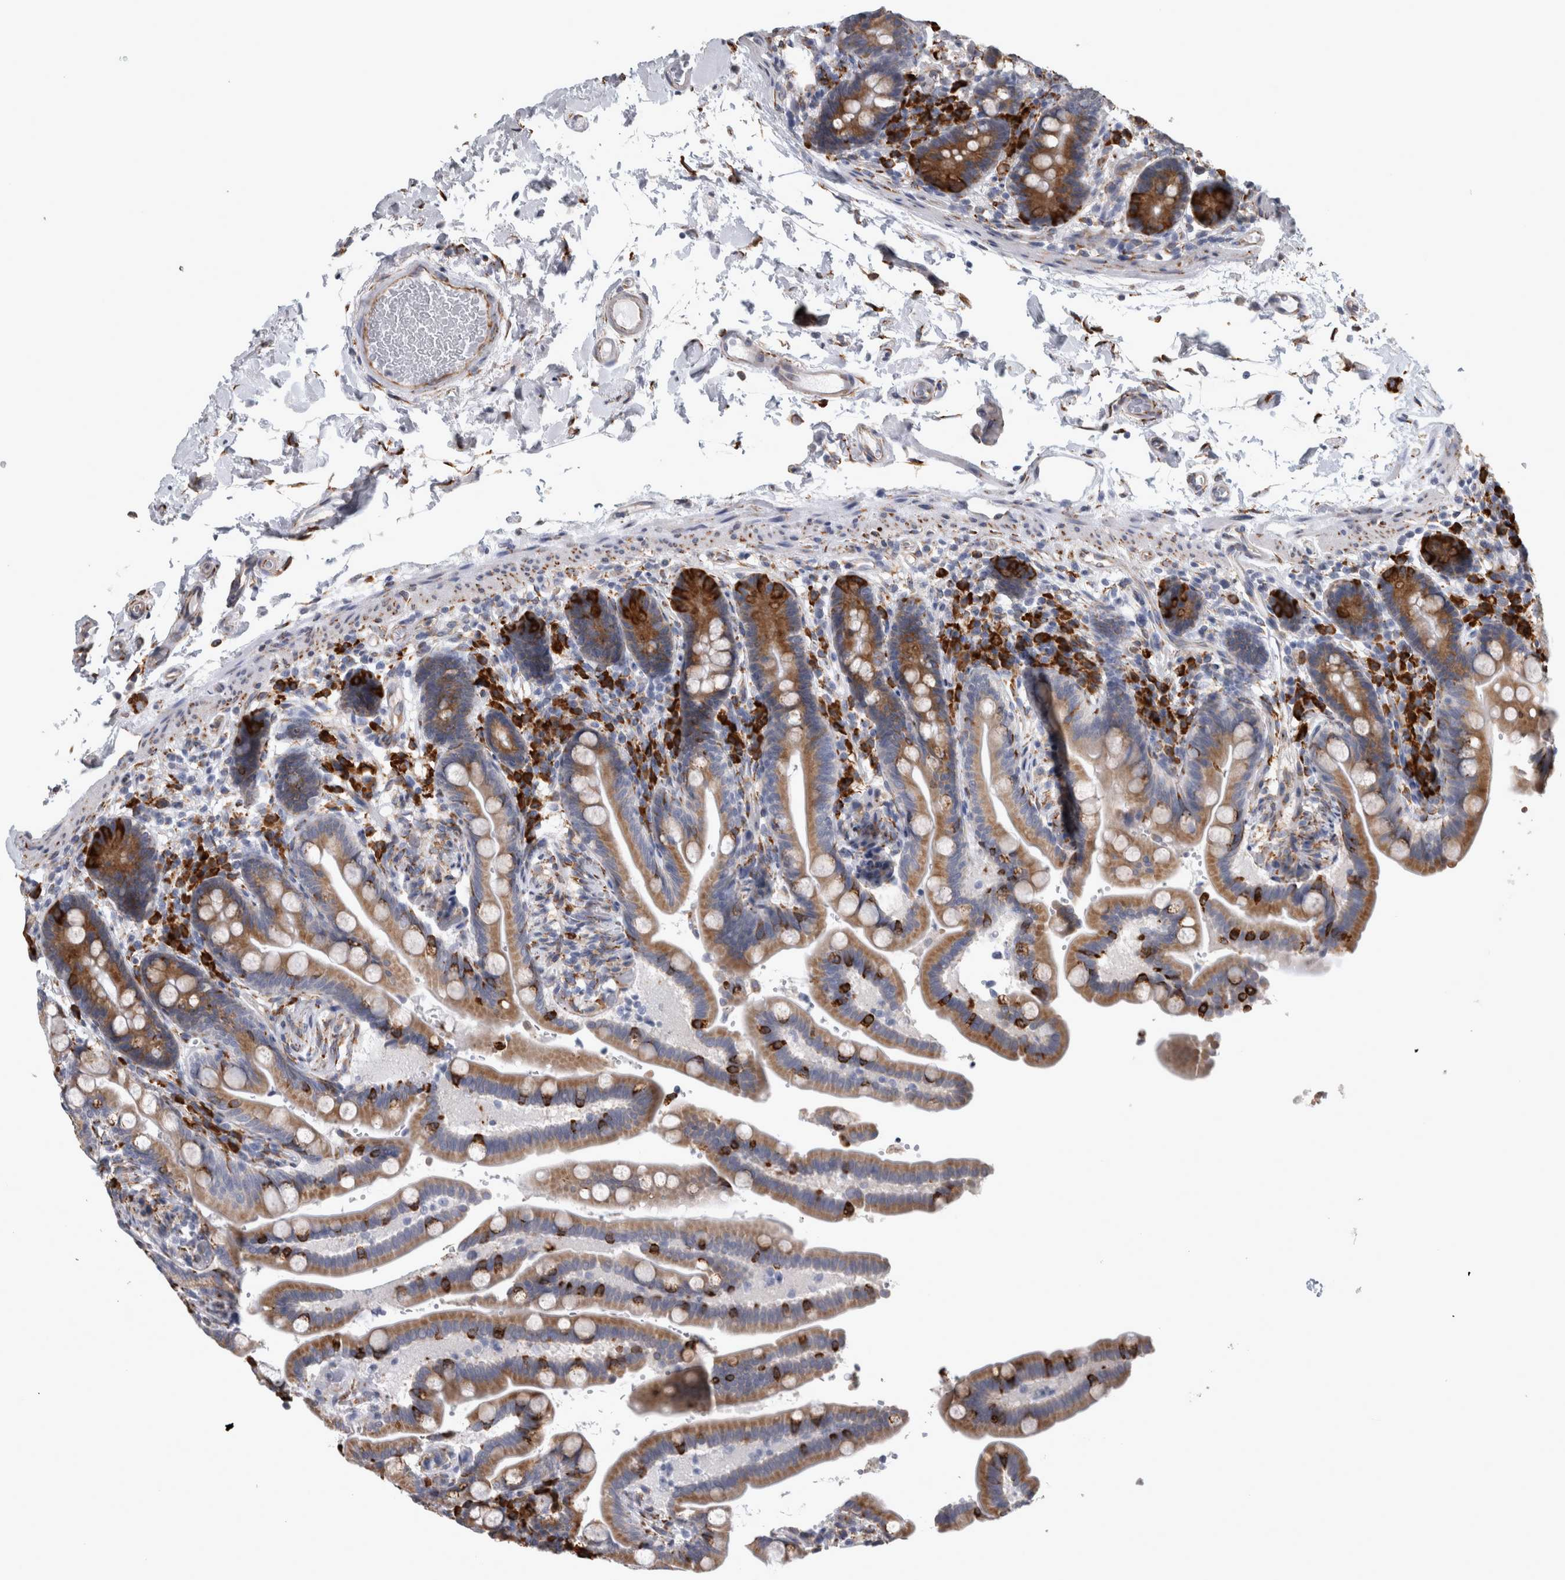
{"staining": {"intensity": "moderate", "quantity": ">75%", "location": "cytoplasmic/membranous"}, "tissue": "colon", "cell_type": "Endothelial cells", "image_type": "normal", "snomed": [{"axis": "morphology", "description": "Normal tissue, NOS"}, {"axis": "topography", "description": "Smooth muscle"}, {"axis": "topography", "description": "Colon"}], "caption": "DAB immunohistochemical staining of benign colon displays moderate cytoplasmic/membranous protein expression in about >75% of endothelial cells.", "gene": "FHIP2B", "patient": {"sex": "male", "age": 73}}